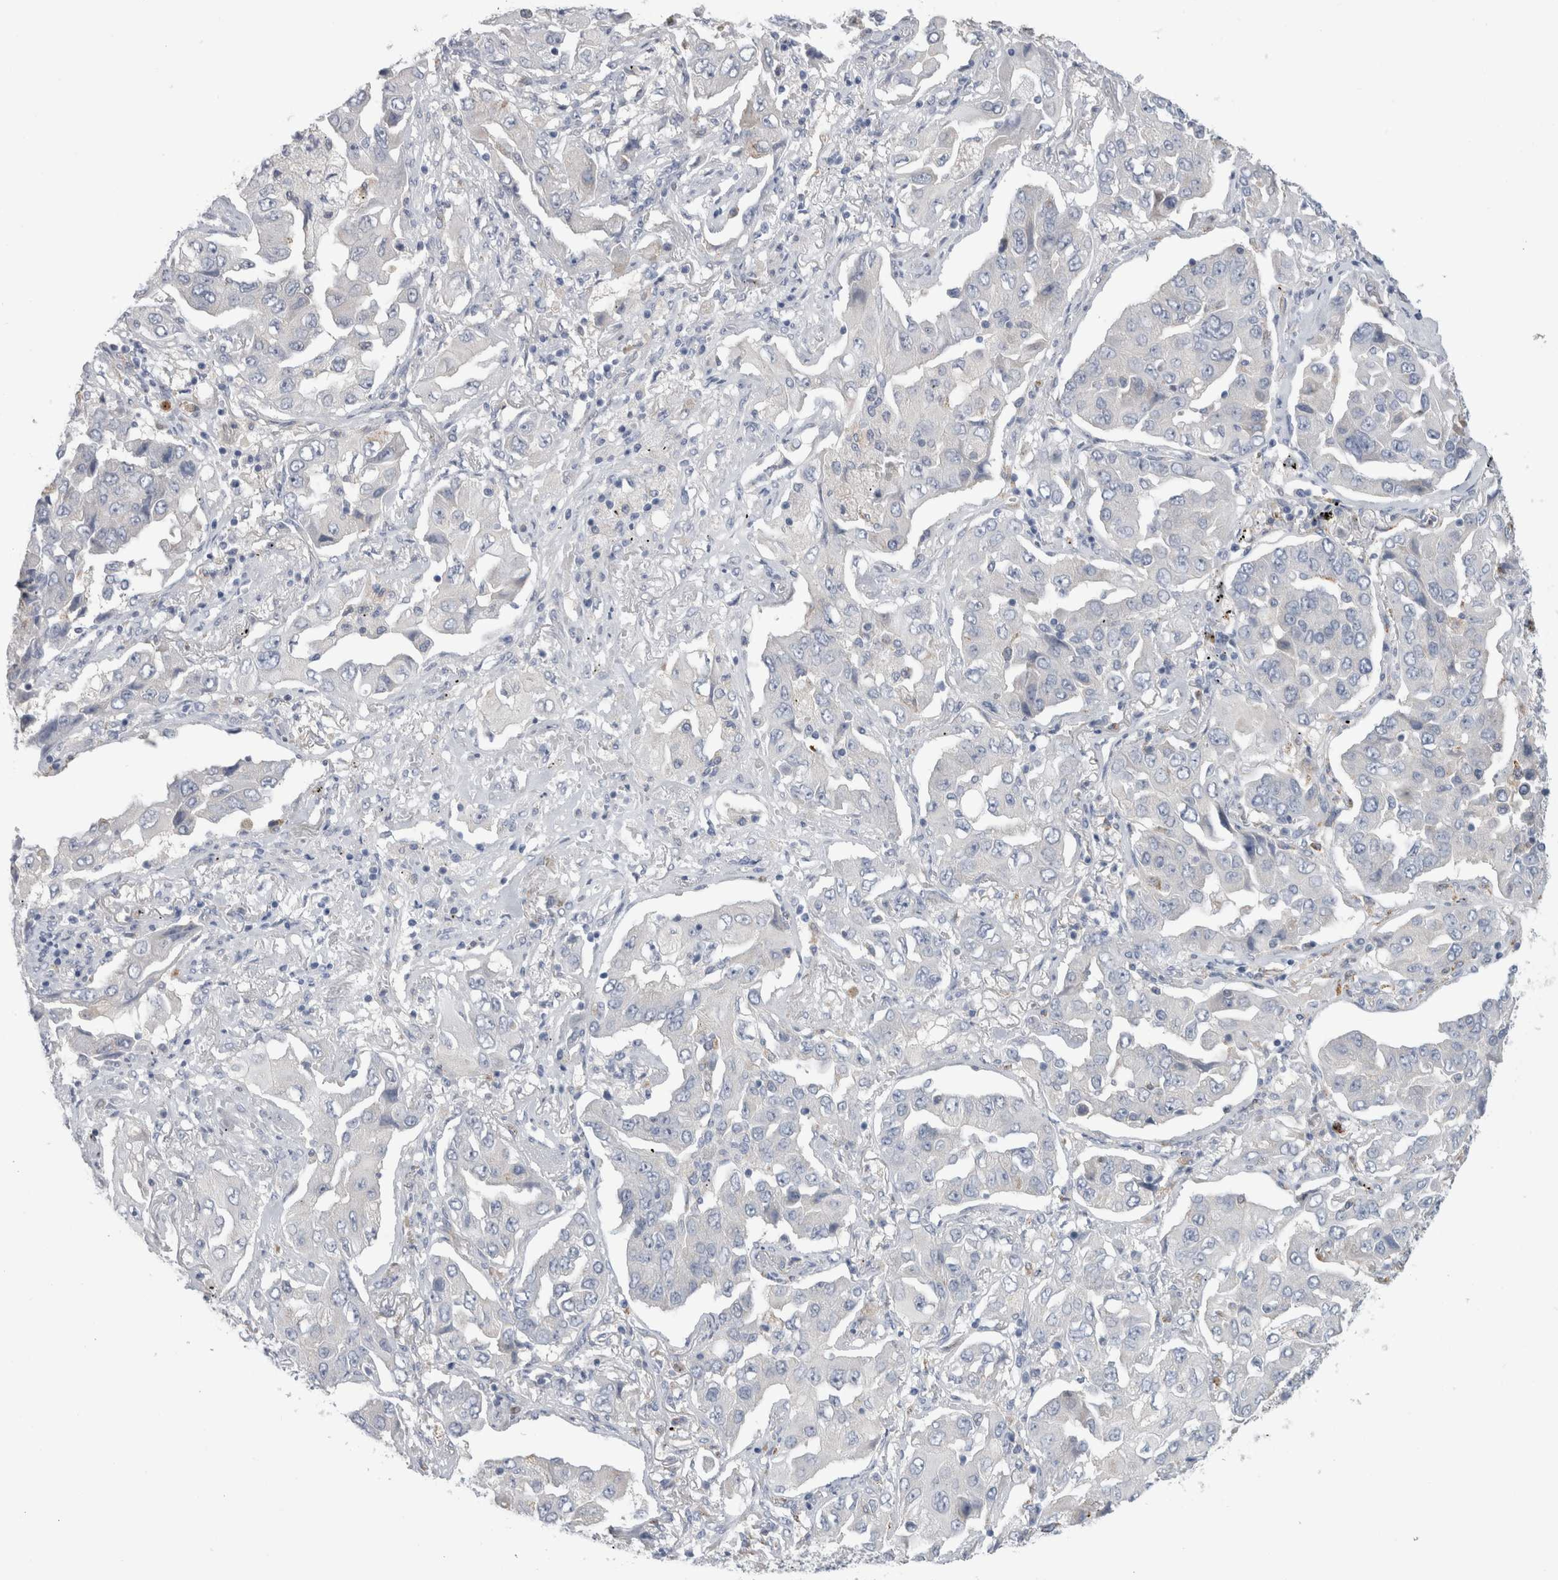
{"staining": {"intensity": "negative", "quantity": "none", "location": "none"}, "tissue": "lung cancer", "cell_type": "Tumor cells", "image_type": "cancer", "snomed": [{"axis": "morphology", "description": "Adenocarcinoma, NOS"}, {"axis": "topography", "description": "Lung"}], "caption": "Tumor cells are negative for protein expression in human lung cancer (adenocarcinoma).", "gene": "GATM", "patient": {"sex": "female", "age": 65}}